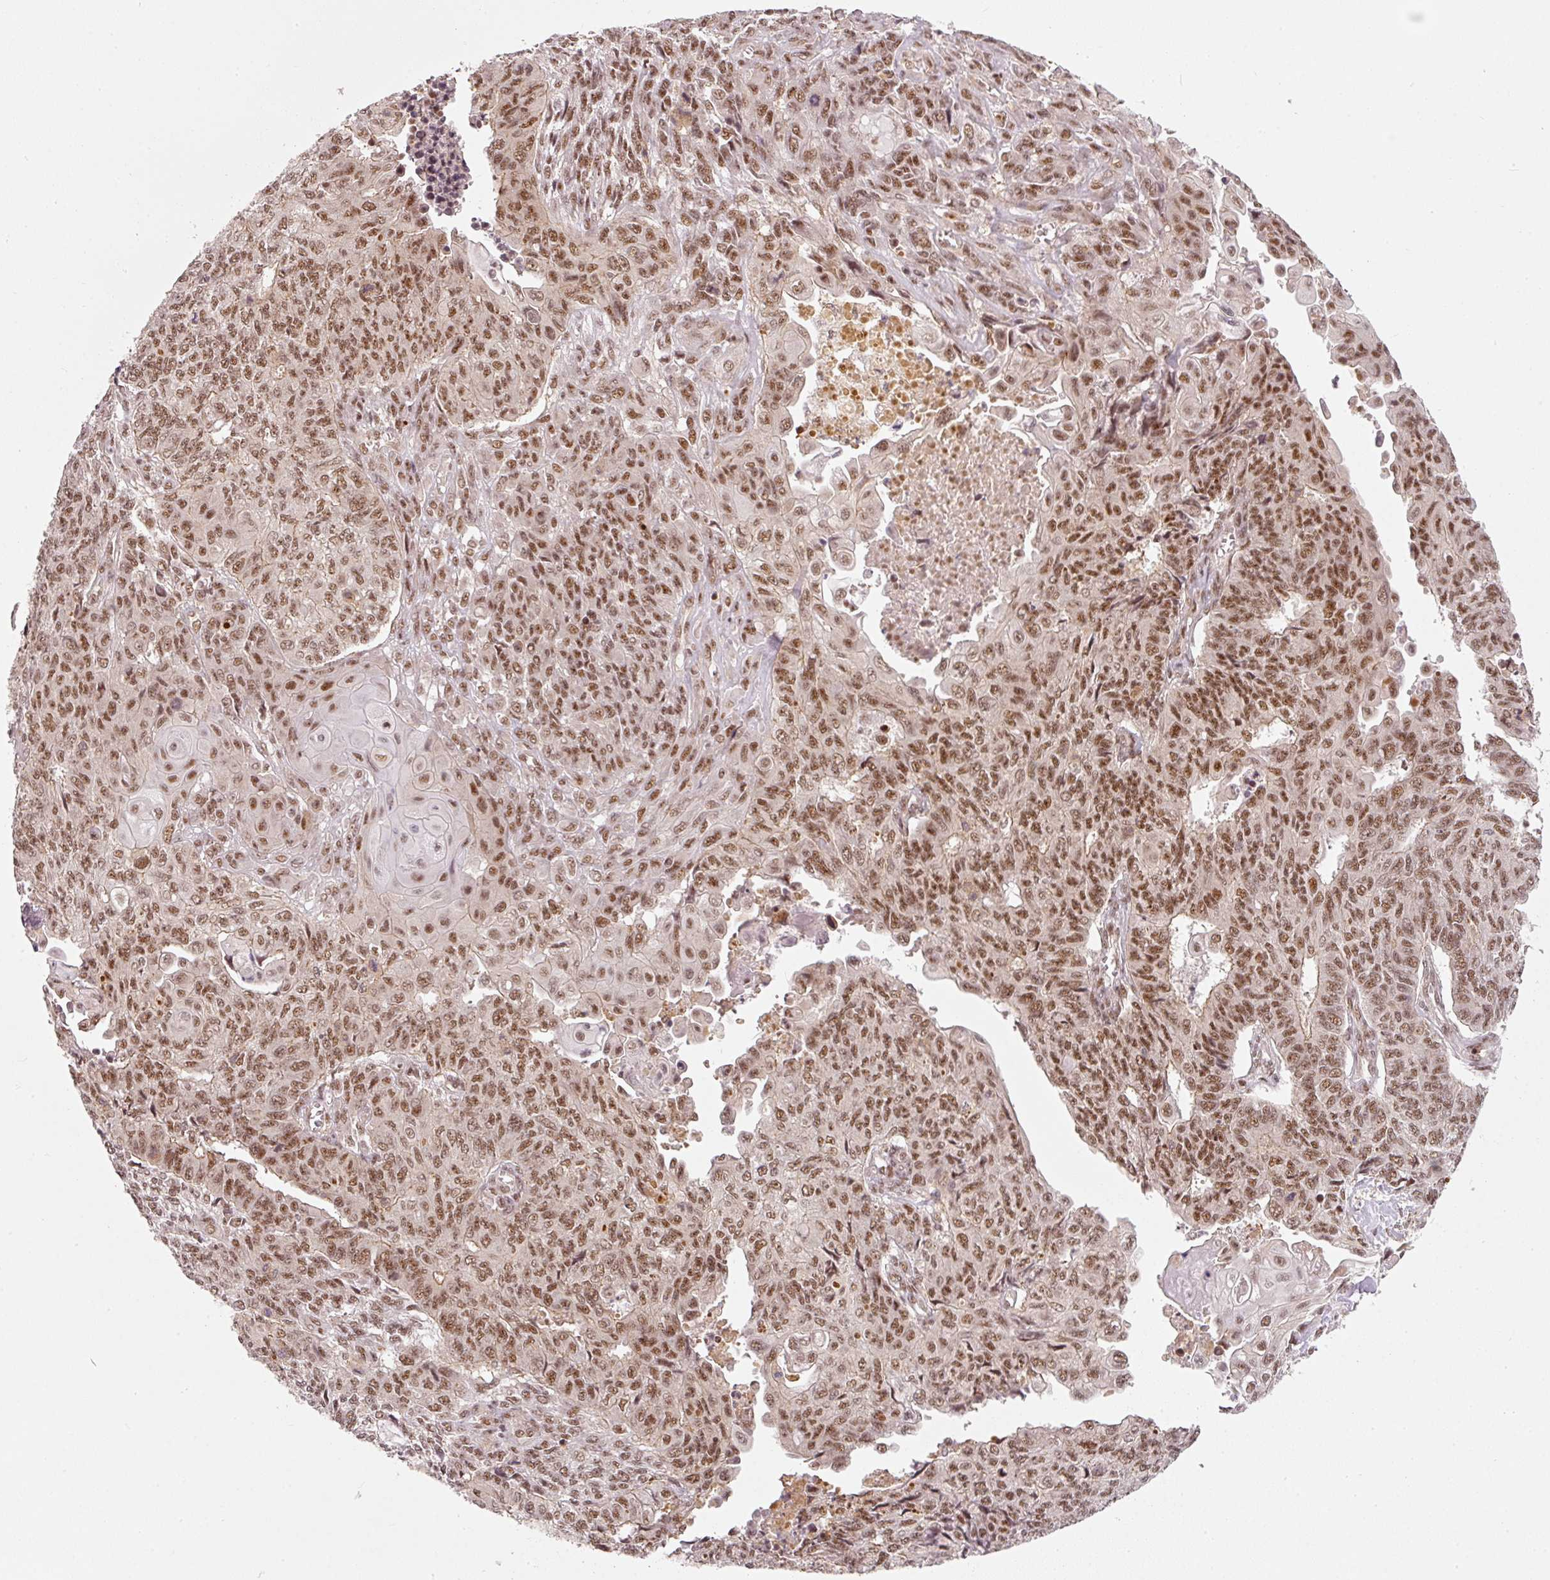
{"staining": {"intensity": "moderate", "quantity": ">75%", "location": "nuclear"}, "tissue": "endometrial cancer", "cell_type": "Tumor cells", "image_type": "cancer", "snomed": [{"axis": "morphology", "description": "Adenocarcinoma, NOS"}, {"axis": "topography", "description": "Endometrium"}], "caption": "Moderate nuclear positivity for a protein is appreciated in approximately >75% of tumor cells of endometrial adenocarcinoma using immunohistochemistry.", "gene": "THOC6", "patient": {"sex": "female", "age": 32}}